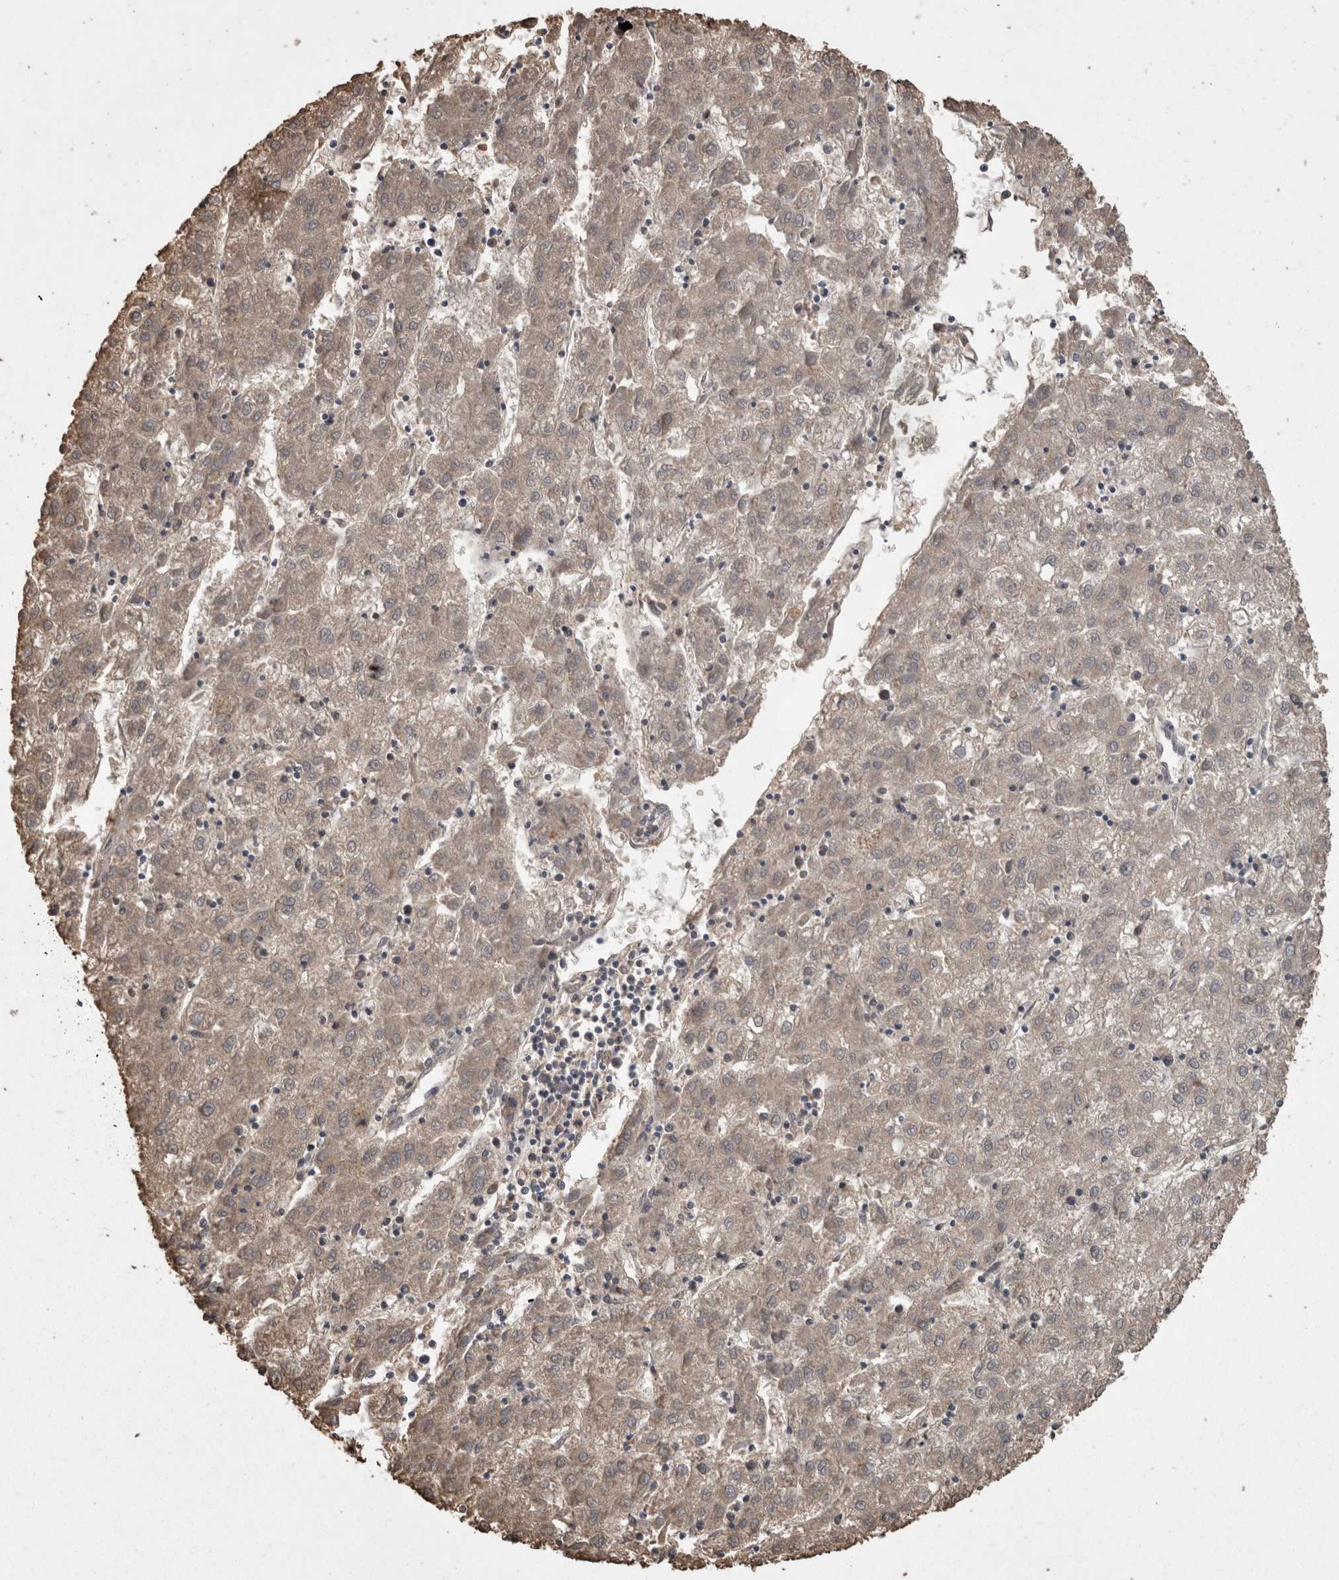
{"staining": {"intensity": "weak", "quantity": ">75%", "location": "cytoplasmic/membranous"}, "tissue": "liver cancer", "cell_type": "Tumor cells", "image_type": "cancer", "snomed": [{"axis": "morphology", "description": "Carcinoma, Hepatocellular, NOS"}, {"axis": "topography", "description": "Liver"}], "caption": "The immunohistochemical stain highlights weak cytoplasmic/membranous positivity in tumor cells of liver cancer tissue.", "gene": "PCM1", "patient": {"sex": "male", "age": 72}}